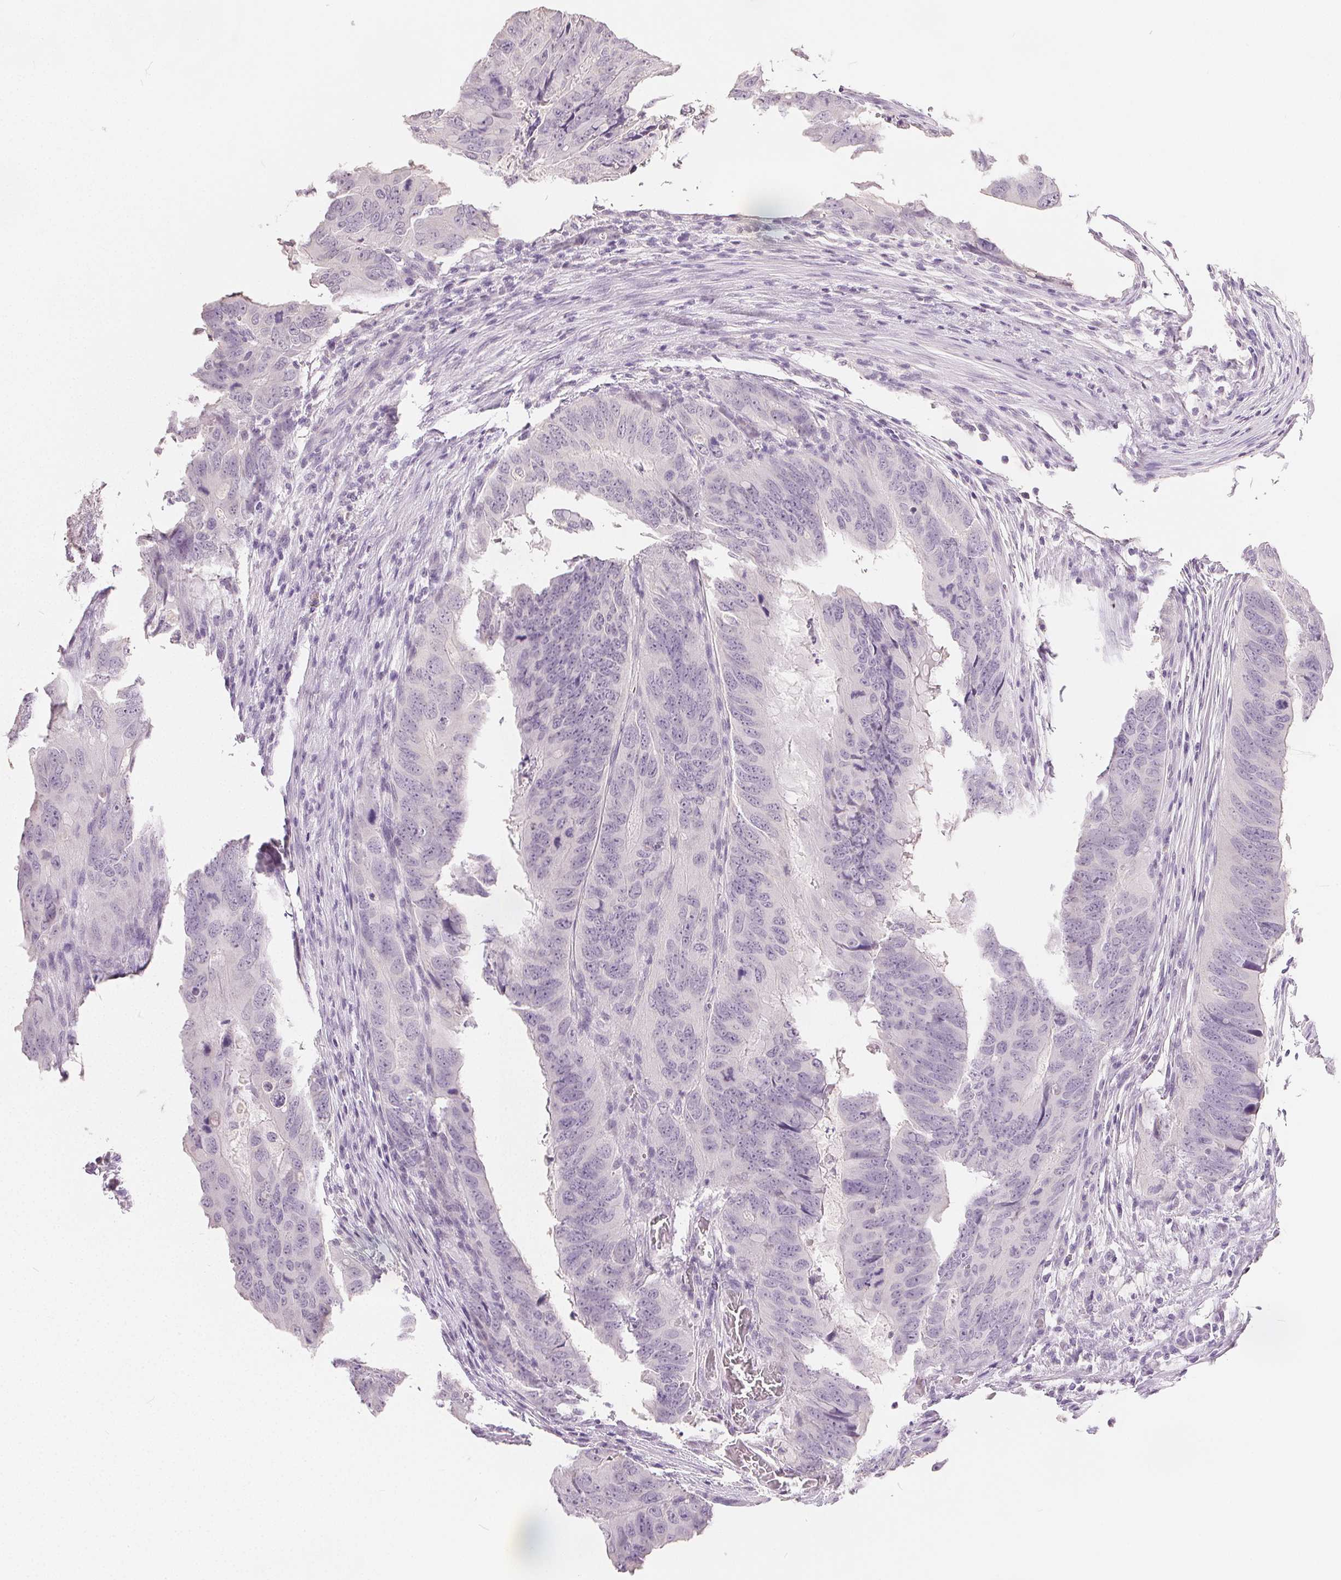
{"staining": {"intensity": "negative", "quantity": "none", "location": "none"}, "tissue": "colorectal cancer", "cell_type": "Tumor cells", "image_type": "cancer", "snomed": [{"axis": "morphology", "description": "Adenocarcinoma, NOS"}, {"axis": "topography", "description": "Colon"}], "caption": "This is an immunohistochemistry photomicrograph of adenocarcinoma (colorectal). There is no expression in tumor cells.", "gene": "CA12", "patient": {"sex": "male", "age": 79}}